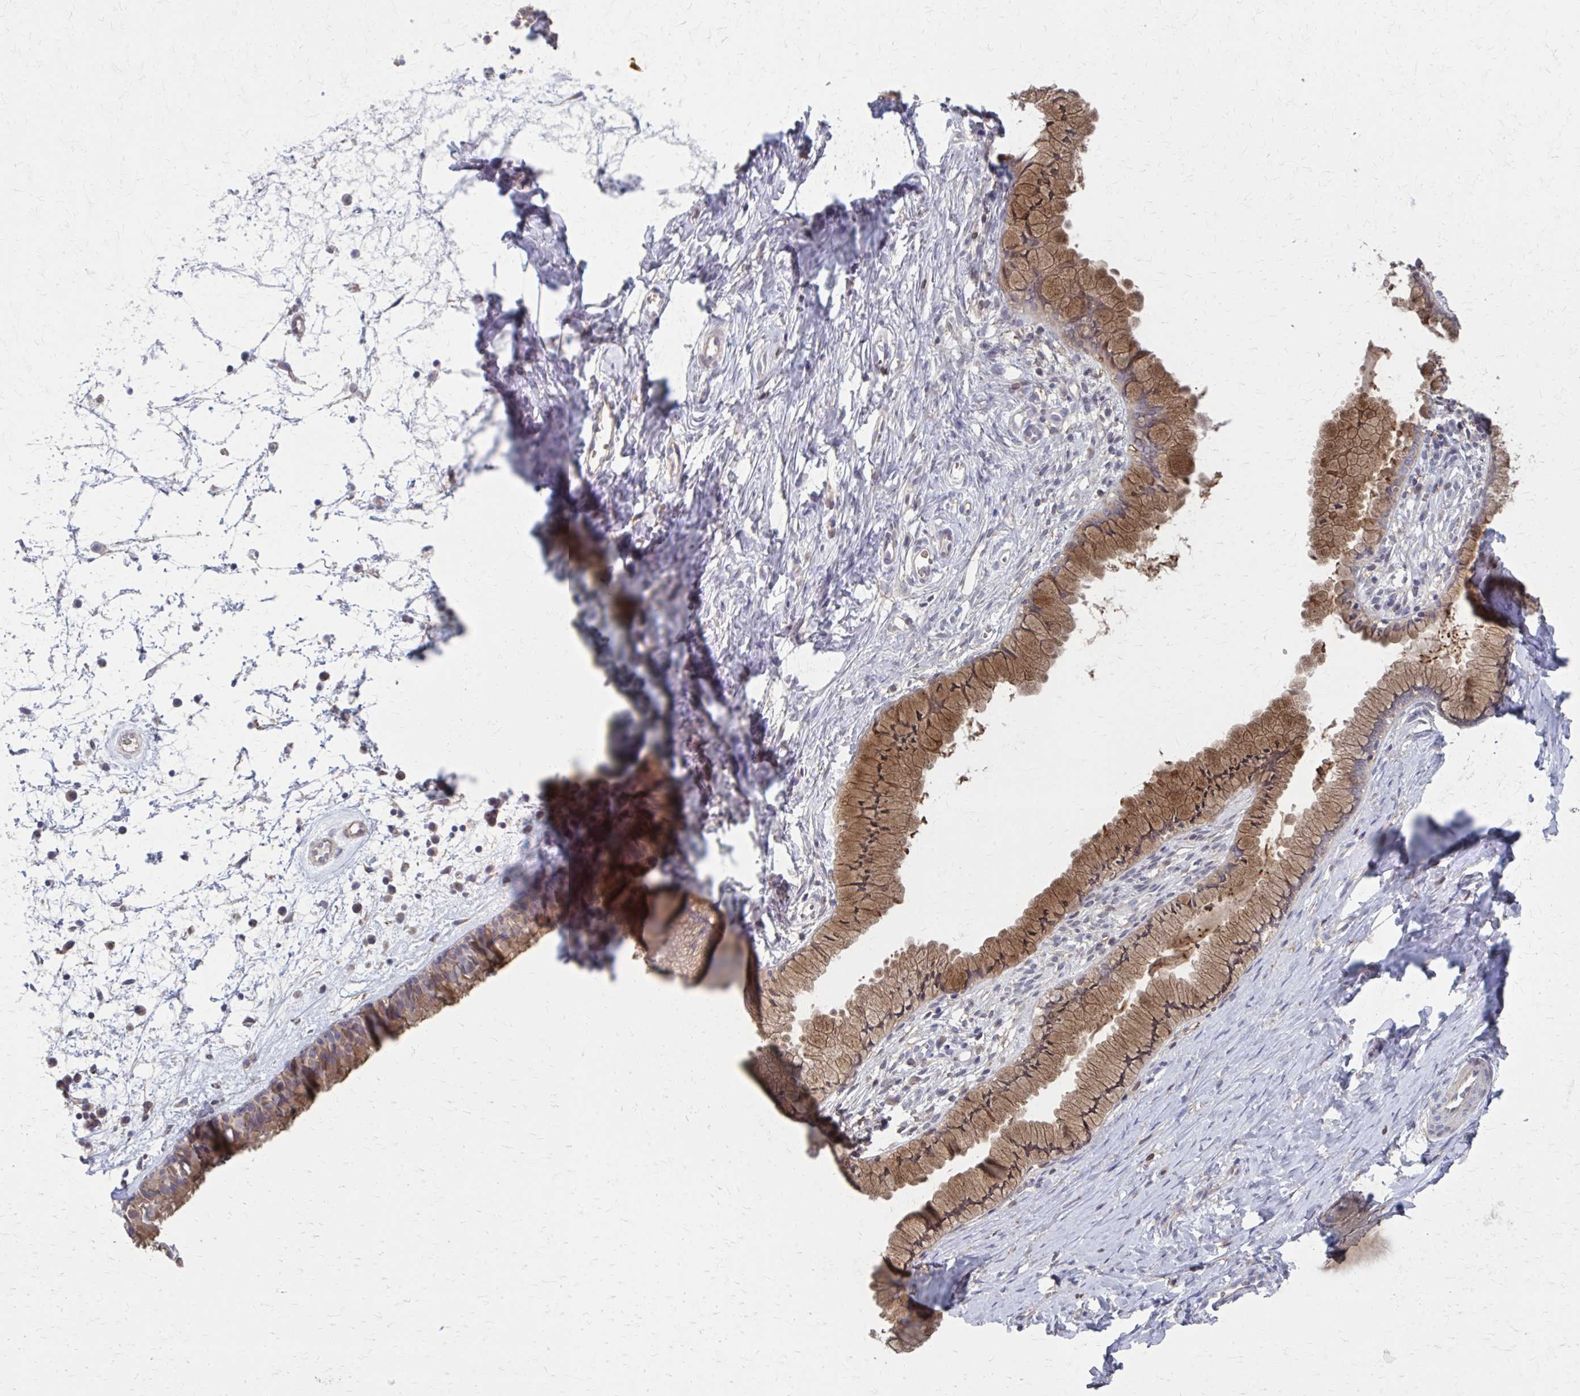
{"staining": {"intensity": "strong", "quantity": "25%-75%", "location": "cytoplasmic/membranous"}, "tissue": "nasopharynx", "cell_type": "Respiratory epithelial cells", "image_type": "normal", "snomed": [{"axis": "morphology", "description": "Normal tissue, NOS"}, {"axis": "topography", "description": "Nasopharynx"}], "caption": "IHC histopathology image of normal nasopharynx: nasopharynx stained using IHC displays high levels of strong protein expression localized specifically in the cytoplasmic/membranous of respiratory epithelial cells, appearing as a cytoplasmic/membranous brown color.", "gene": "MMP14", "patient": {"sex": "male", "age": 24}}